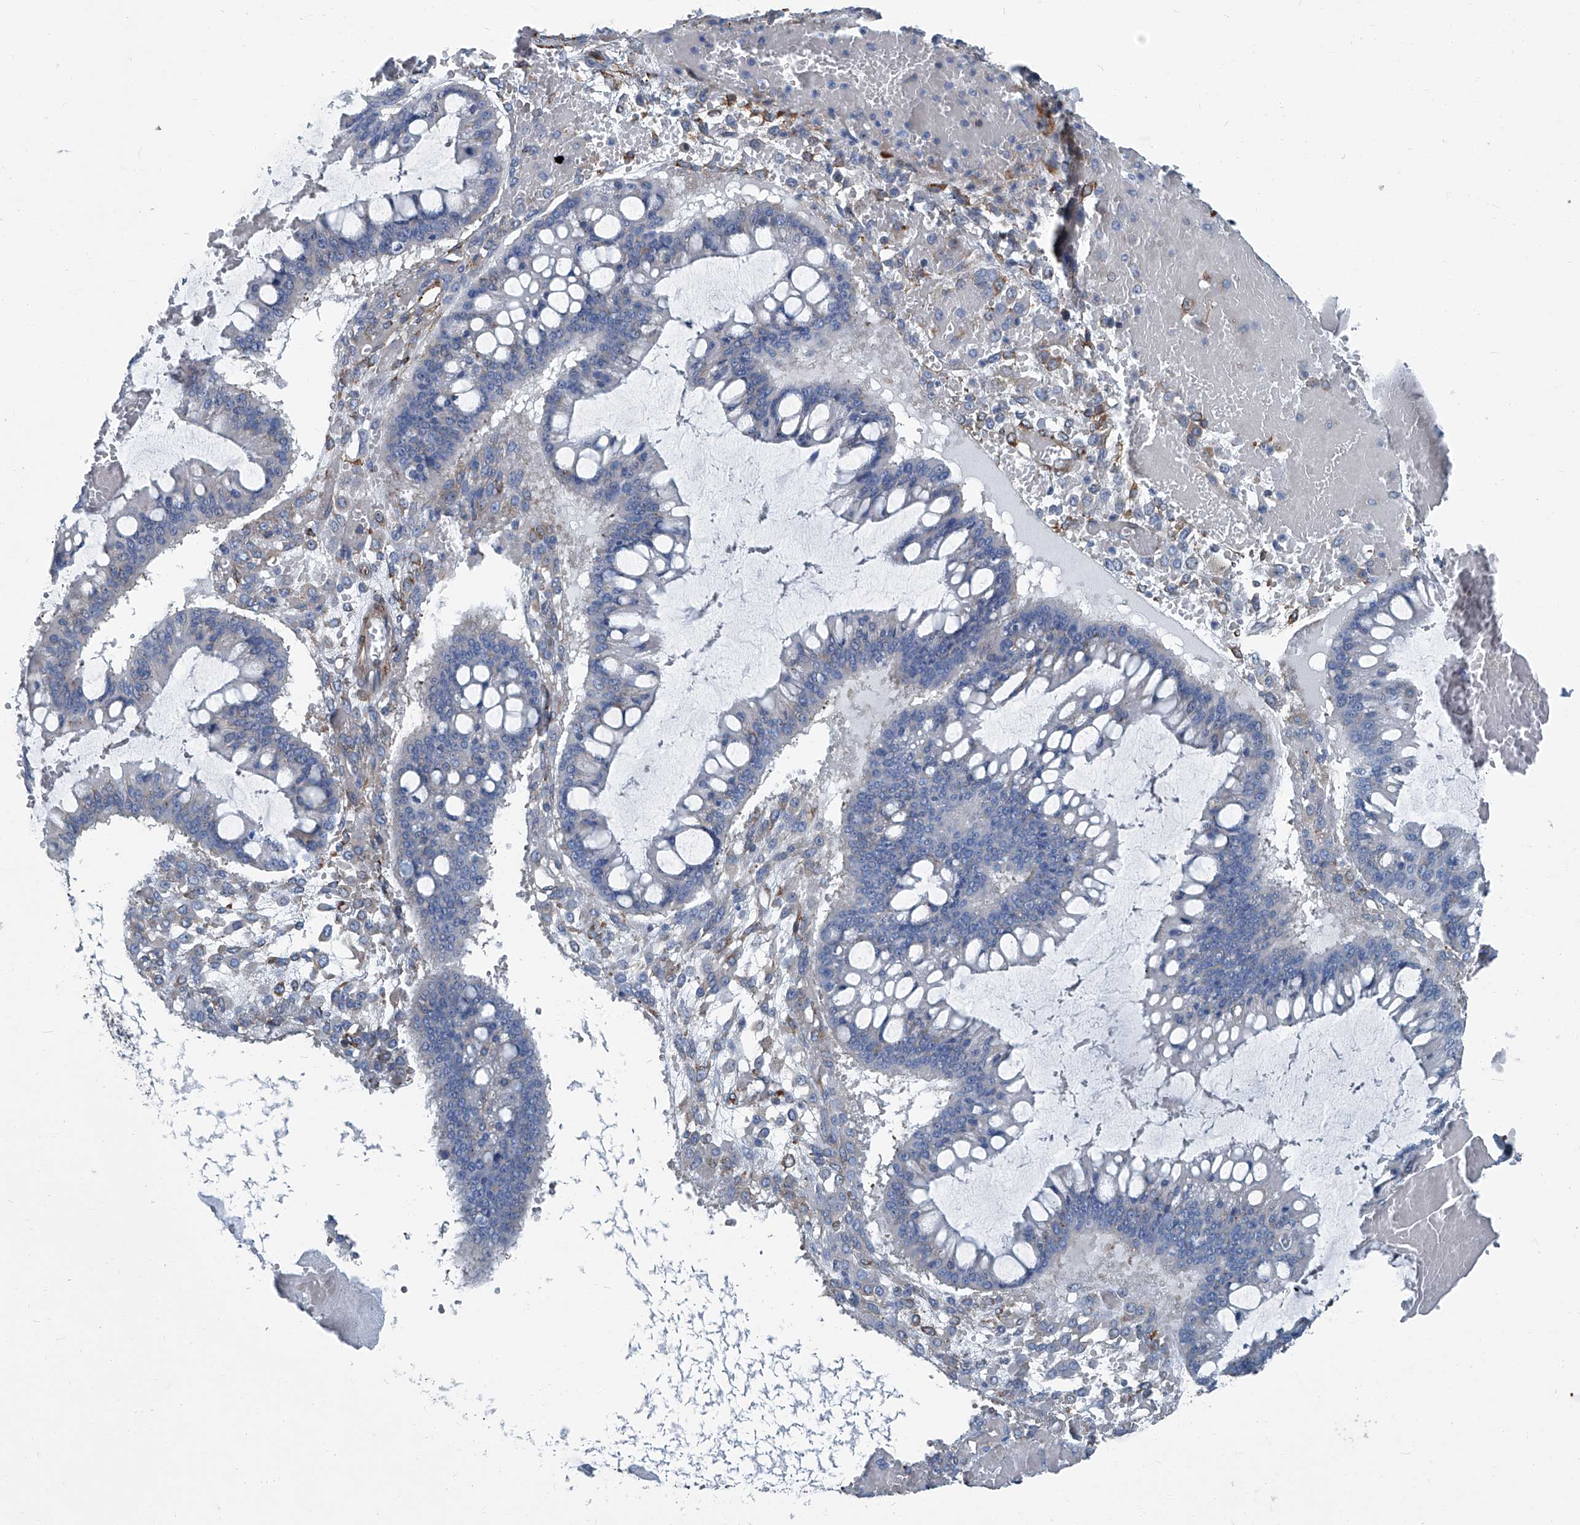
{"staining": {"intensity": "negative", "quantity": "none", "location": "none"}, "tissue": "ovarian cancer", "cell_type": "Tumor cells", "image_type": "cancer", "snomed": [{"axis": "morphology", "description": "Cystadenocarcinoma, mucinous, NOS"}, {"axis": "topography", "description": "Ovary"}], "caption": "The micrograph demonstrates no significant positivity in tumor cells of ovarian cancer. (Immunohistochemistry, brightfield microscopy, high magnification).", "gene": "SEPTIN7", "patient": {"sex": "female", "age": 73}}